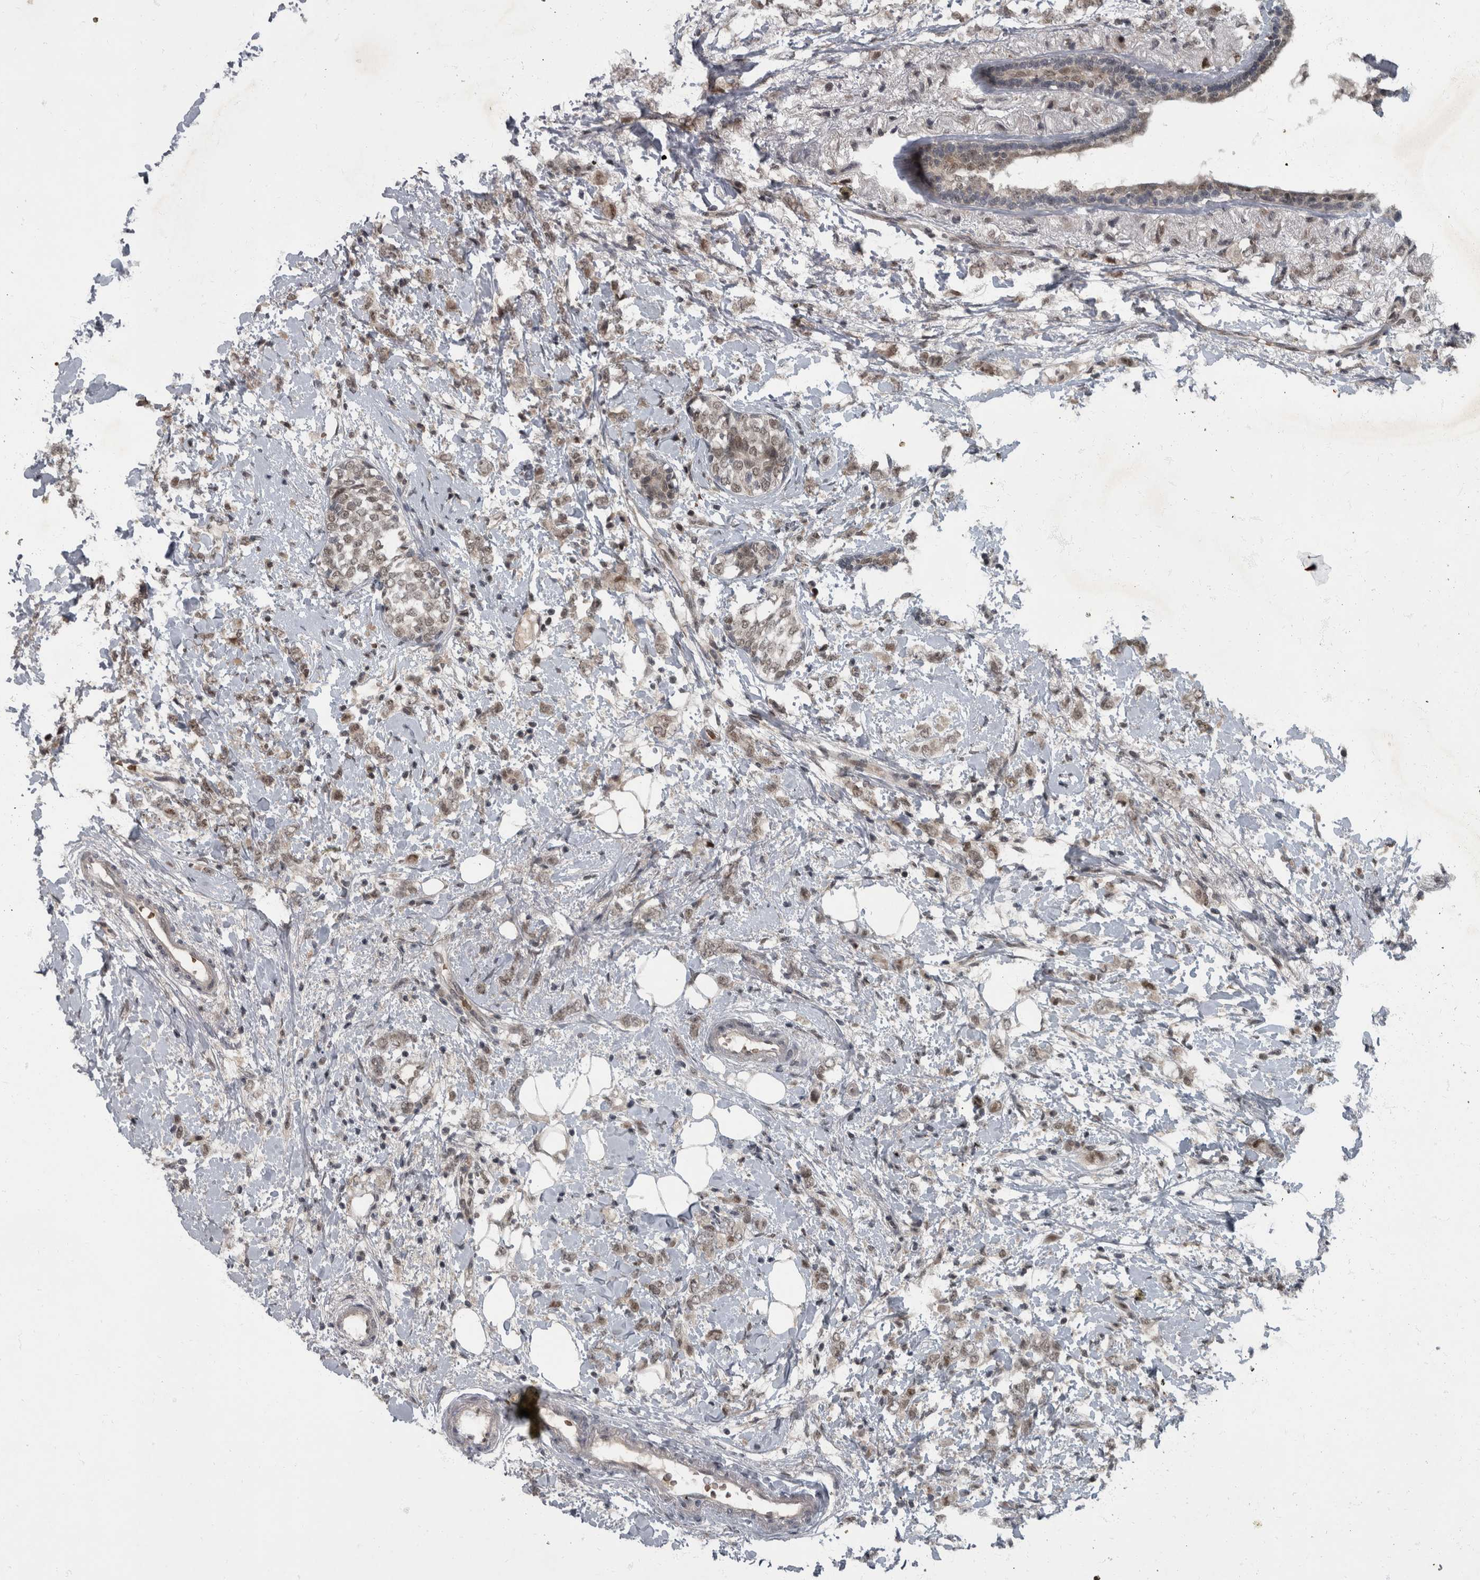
{"staining": {"intensity": "weak", "quantity": ">75%", "location": "nuclear"}, "tissue": "breast cancer", "cell_type": "Tumor cells", "image_type": "cancer", "snomed": [{"axis": "morphology", "description": "Normal tissue, NOS"}, {"axis": "morphology", "description": "Lobular carcinoma"}, {"axis": "topography", "description": "Breast"}], "caption": "Human lobular carcinoma (breast) stained with a brown dye demonstrates weak nuclear positive staining in approximately >75% of tumor cells.", "gene": "WDR33", "patient": {"sex": "female", "age": 47}}